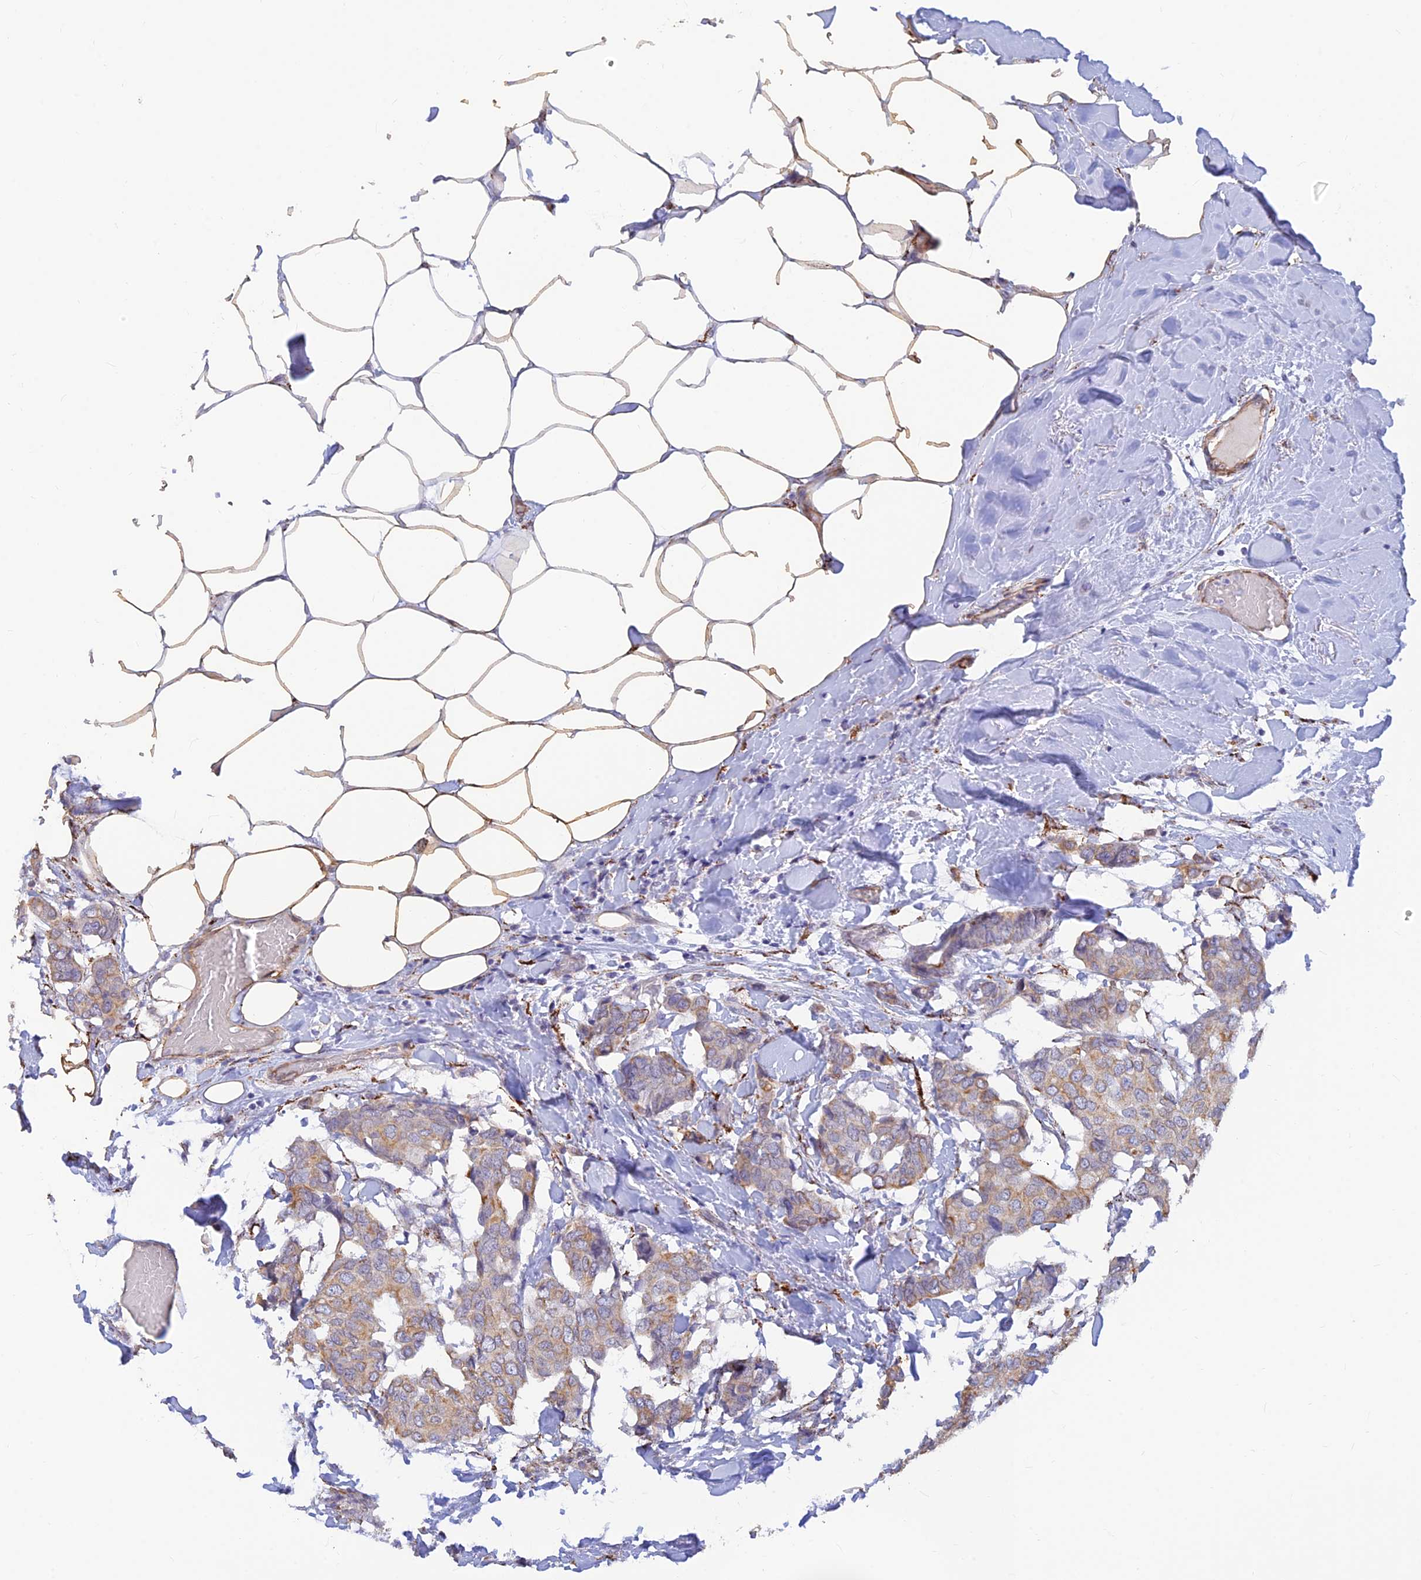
{"staining": {"intensity": "moderate", "quantity": ">75%", "location": "cytoplasmic/membranous"}, "tissue": "breast cancer", "cell_type": "Tumor cells", "image_type": "cancer", "snomed": [{"axis": "morphology", "description": "Duct carcinoma"}, {"axis": "topography", "description": "Breast"}], "caption": "Tumor cells display medium levels of moderate cytoplasmic/membranous positivity in approximately >75% of cells in breast cancer.", "gene": "ALDH1L2", "patient": {"sex": "female", "age": 75}}